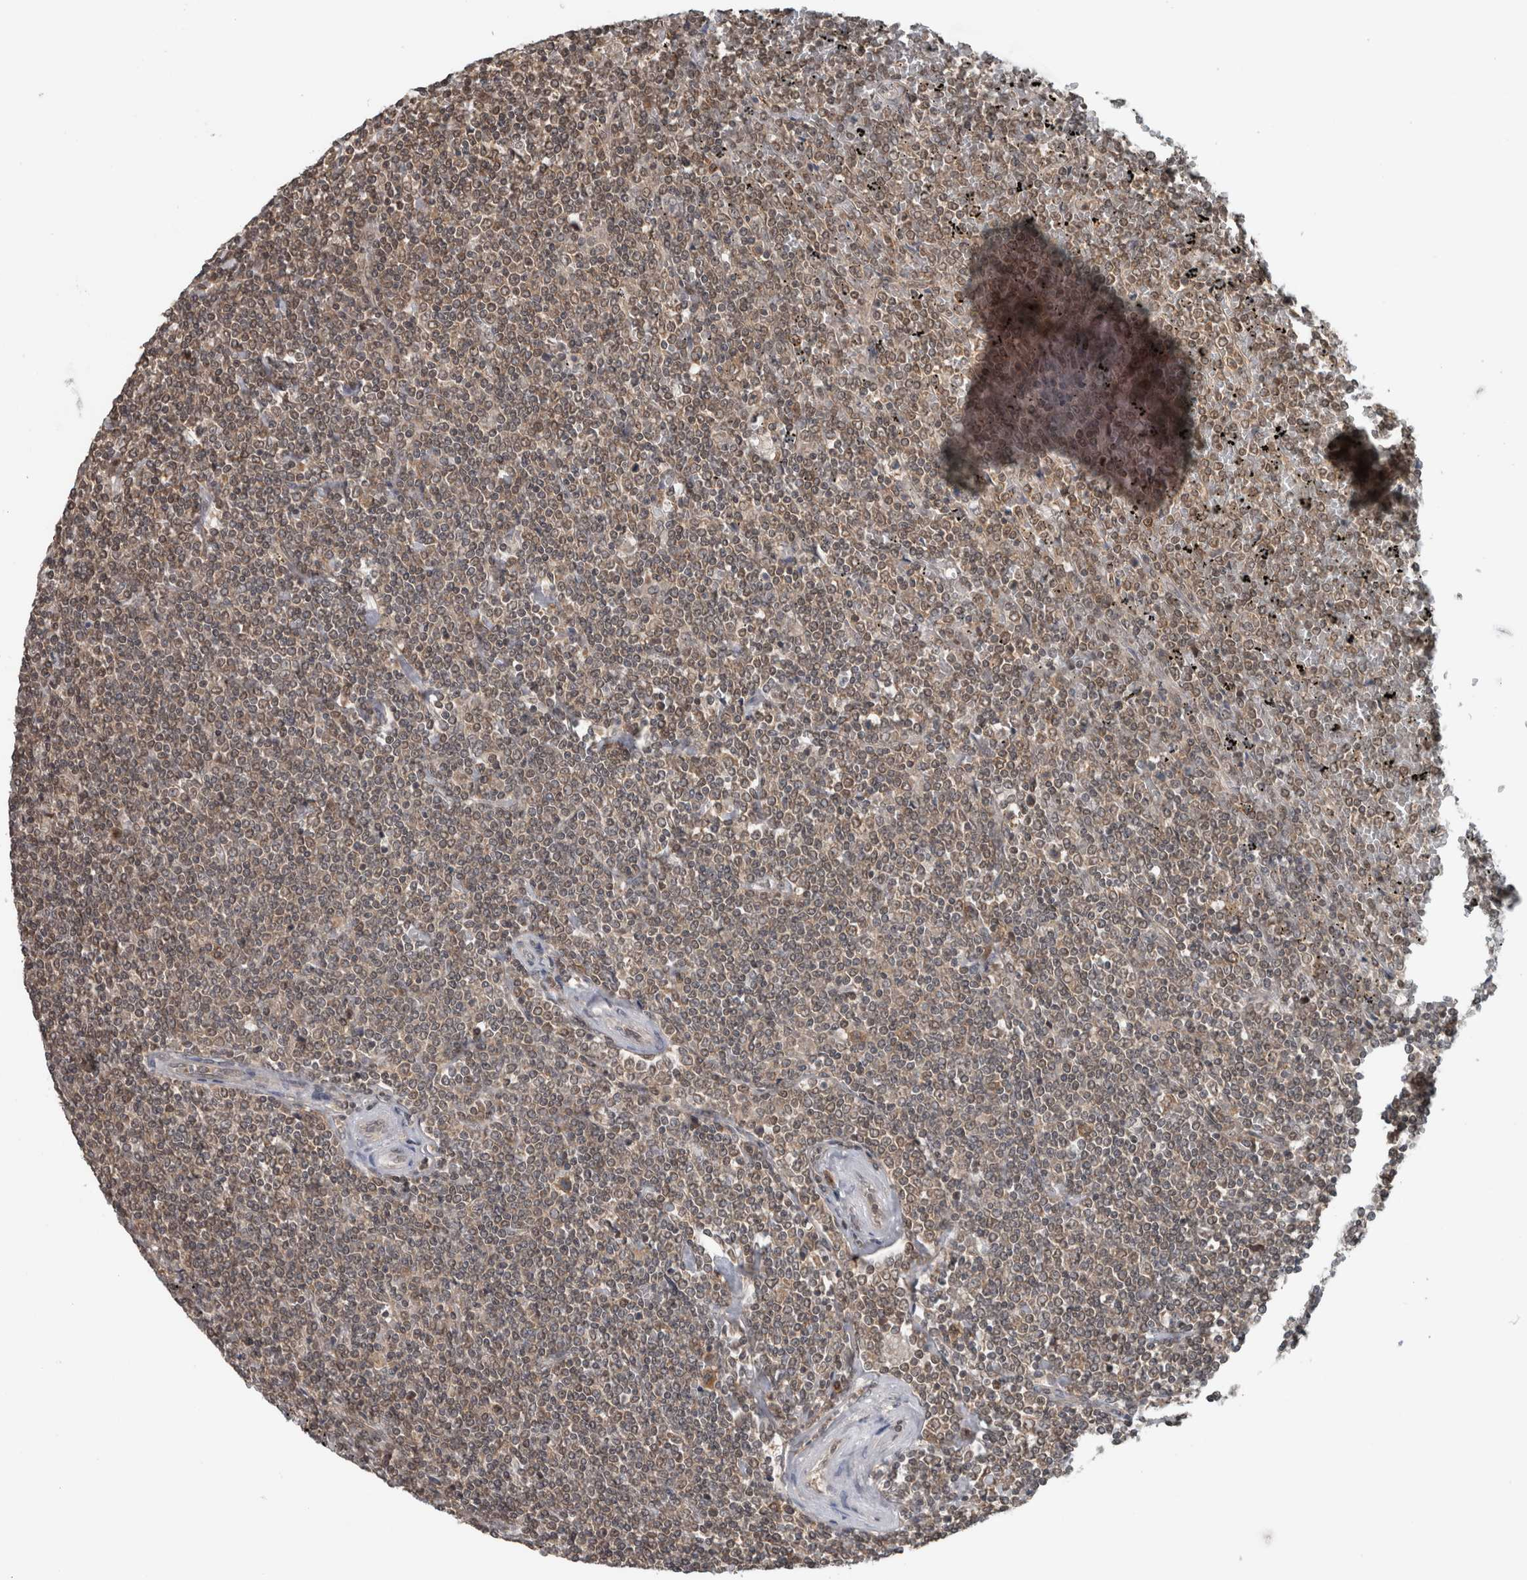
{"staining": {"intensity": "weak", "quantity": ">75%", "location": "cytoplasmic/membranous,nuclear"}, "tissue": "lymphoma", "cell_type": "Tumor cells", "image_type": "cancer", "snomed": [{"axis": "morphology", "description": "Malignant lymphoma, non-Hodgkin's type, Low grade"}, {"axis": "topography", "description": "Spleen"}], "caption": "A brown stain shows weak cytoplasmic/membranous and nuclear expression of a protein in lymphoma tumor cells.", "gene": "SPAG7", "patient": {"sex": "female", "age": 19}}